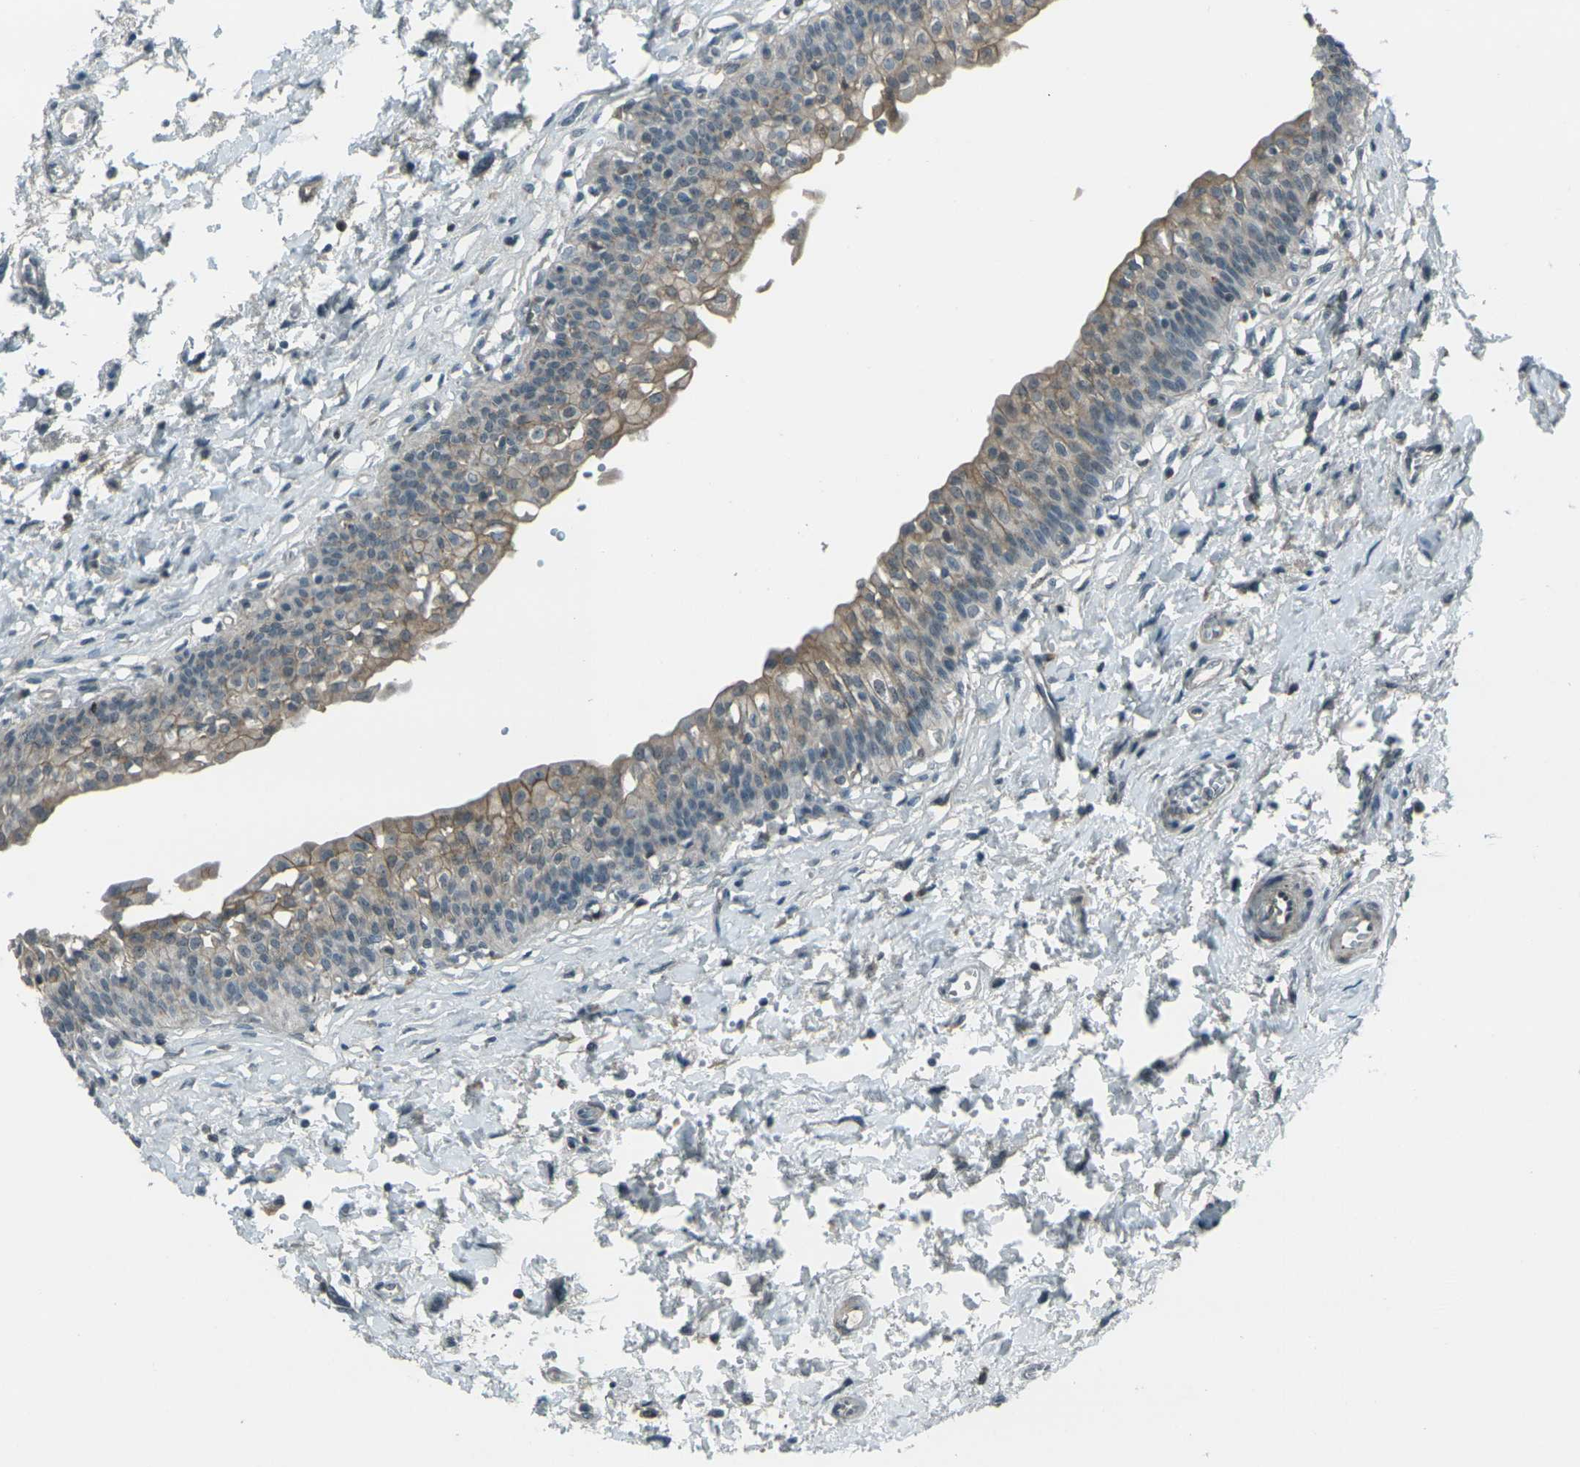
{"staining": {"intensity": "strong", "quantity": "25%-75%", "location": "cytoplasmic/membranous,nuclear"}, "tissue": "urinary bladder", "cell_type": "Urothelial cells", "image_type": "normal", "snomed": [{"axis": "morphology", "description": "Normal tissue, NOS"}, {"axis": "topography", "description": "Urinary bladder"}], "caption": "A brown stain shows strong cytoplasmic/membranous,nuclear staining of a protein in urothelial cells of unremarkable human urinary bladder.", "gene": "GPR19", "patient": {"sex": "male", "age": 55}}